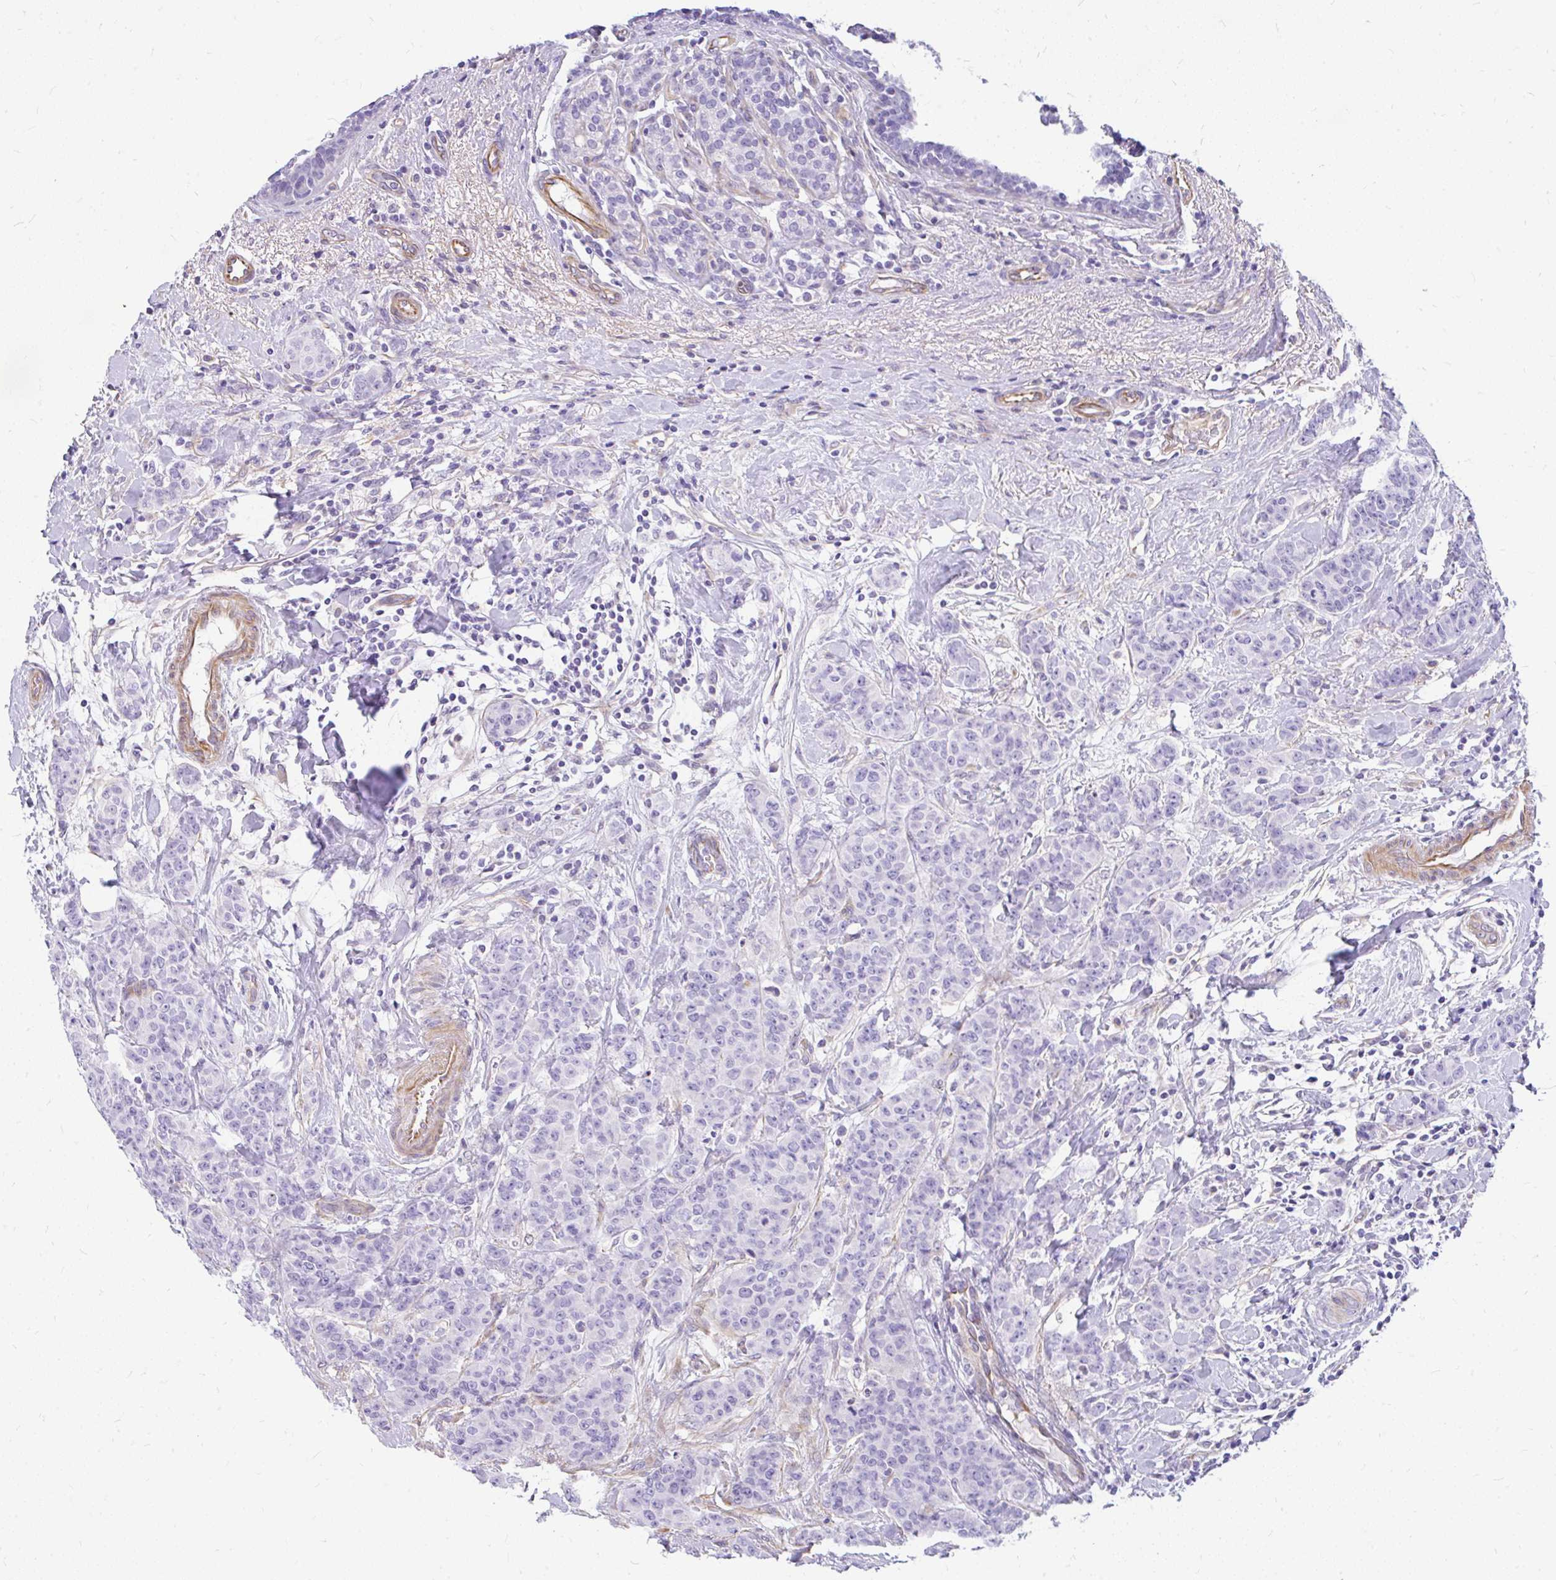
{"staining": {"intensity": "negative", "quantity": "none", "location": "none"}, "tissue": "breast cancer", "cell_type": "Tumor cells", "image_type": "cancer", "snomed": [{"axis": "morphology", "description": "Duct carcinoma"}, {"axis": "topography", "description": "Breast"}], "caption": "High power microscopy image of an immunohistochemistry photomicrograph of breast cancer (invasive ductal carcinoma), revealing no significant positivity in tumor cells. (Immunohistochemistry, brightfield microscopy, high magnification).", "gene": "FAM83C", "patient": {"sex": "female", "age": 40}}